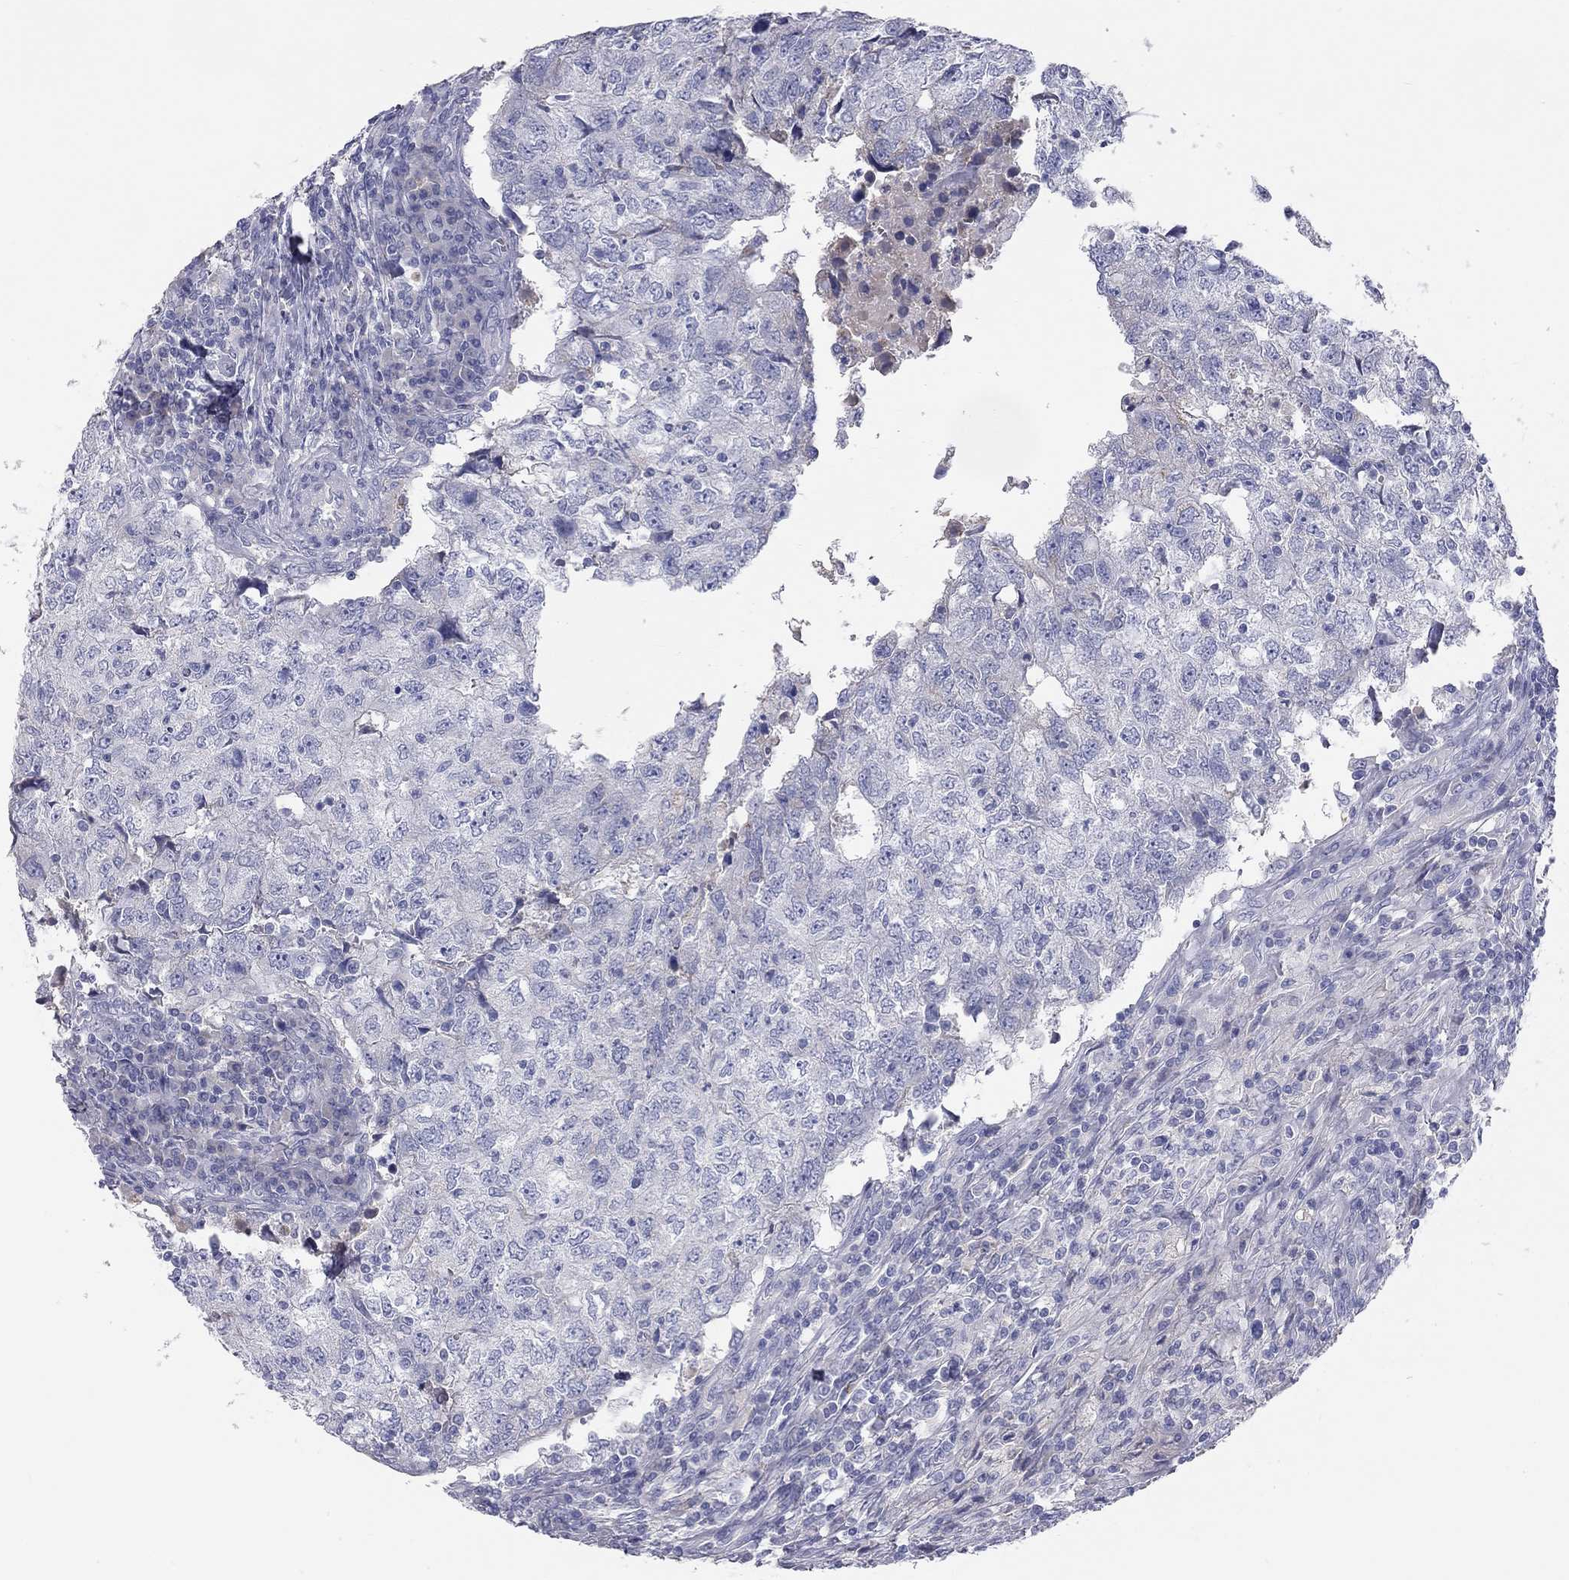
{"staining": {"intensity": "negative", "quantity": "none", "location": "none"}, "tissue": "breast cancer", "cell_type": "Tumor cells", "image_type": "cancer", "snomed": [{"axis": "morphology", "description": "Duct carcinoma"}, {"axis": "topography", "description": "Breast"}], "caption": "DAB immunohistochemical staining of breast cancer (invasive ductal carcinoma) displays no significant positivity in tumor cells.", "gene": "ST7L", "patient": {"sex": "female", "age": 30}}